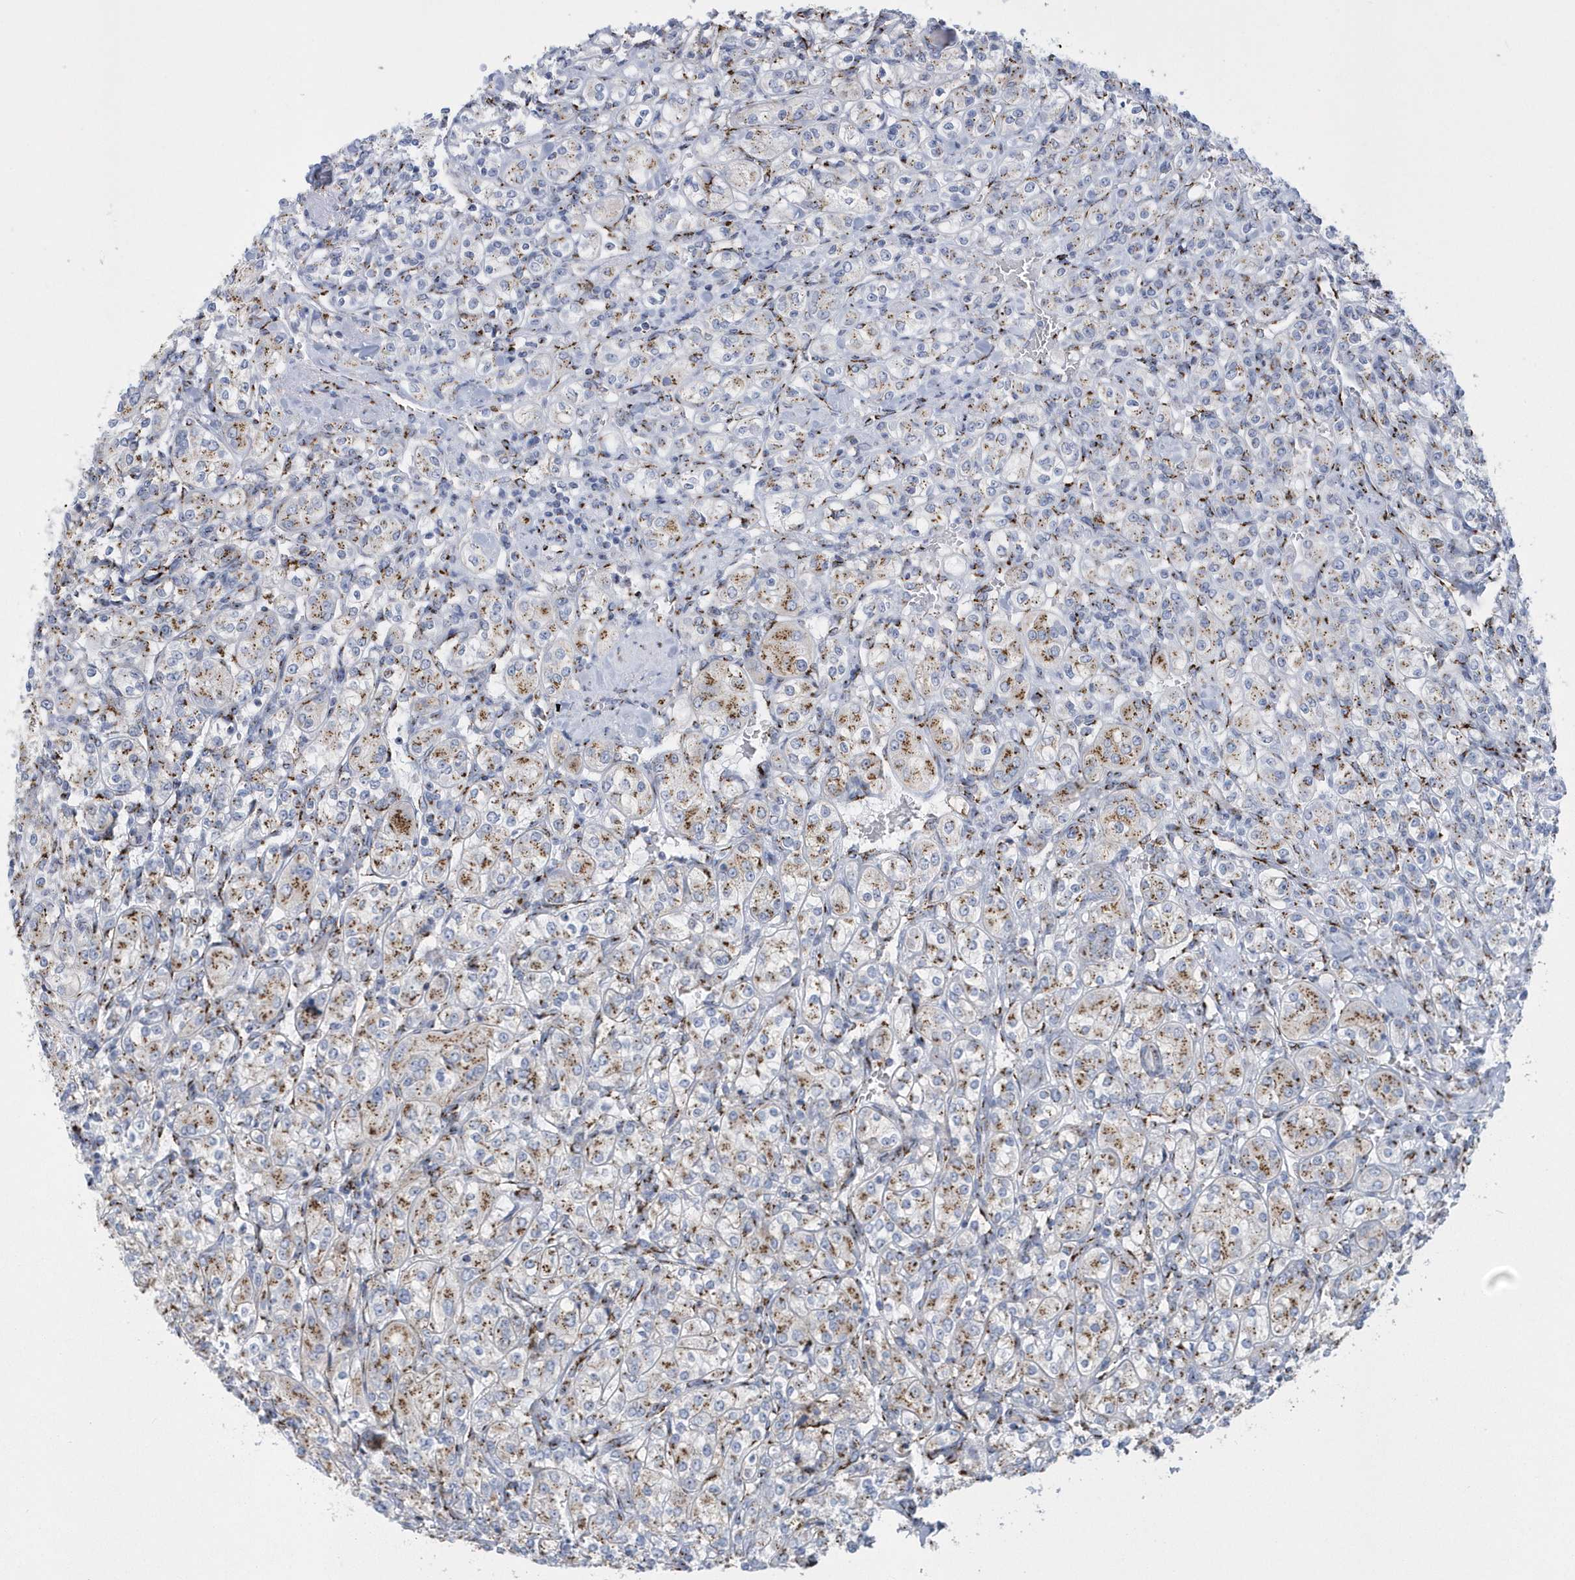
{"staining": {"intensity": "moderate", "quantity": "25%-75%", "location": "cytoplasmic/membranous"}, "tissue": "renal cancer", "cell_type": "Tumor cells", "image_type": "cancer", "snomed": [{"axis": "morphology", "description": "Adenocarcinoma, NOS"}, {"axis": "topography", "description": "Kidney"}], "caption": "This image reveals immunohistochemistry (IHC) staining of adenocarcinoma (renal), with medium moderate cytoplasmic/membranous positivity in about 25%-75% of tumor cells.", "gene": "SLX9", "patient": {"sex": "male", "age": 77}}